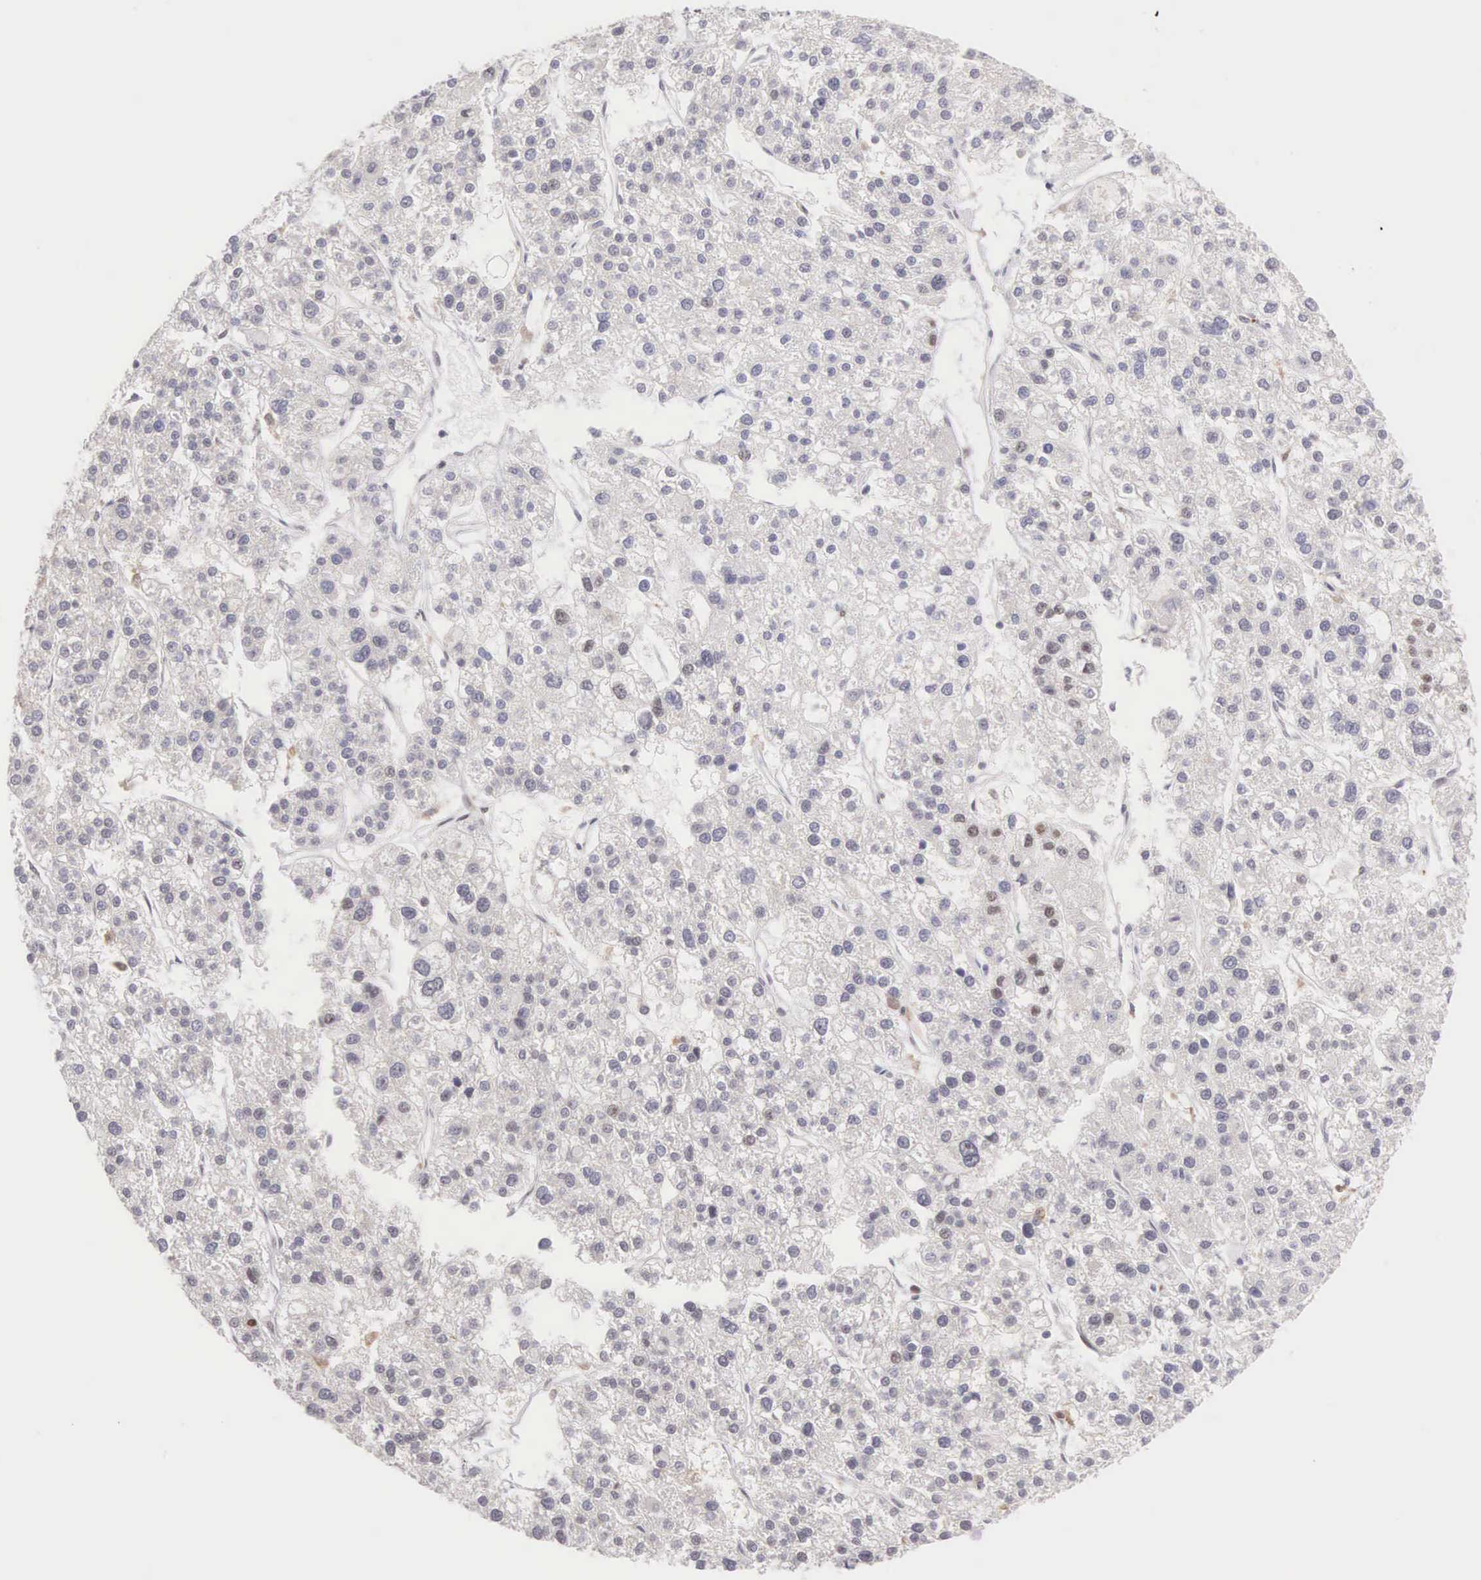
{"staining": {"intensity": "weak", "quantity": "<25%", "location": "nuclear"}, "tissue": "liver cancer", "cell_type": "Tumor cells", "image_type": "cancer", "snomed": [{"axis": "morphology", "description": "Carcinoma, Hepatocellular, NOS"}, {"axis": "topography", "description": "Liver"}], "caption": "Immunohistochemical staining of human hepatocellular carcinoma (liver) demonstrates no significant expression in tumor cells.", "gene": "GRK3", "patient": {"sex": "female", "age": 85}}